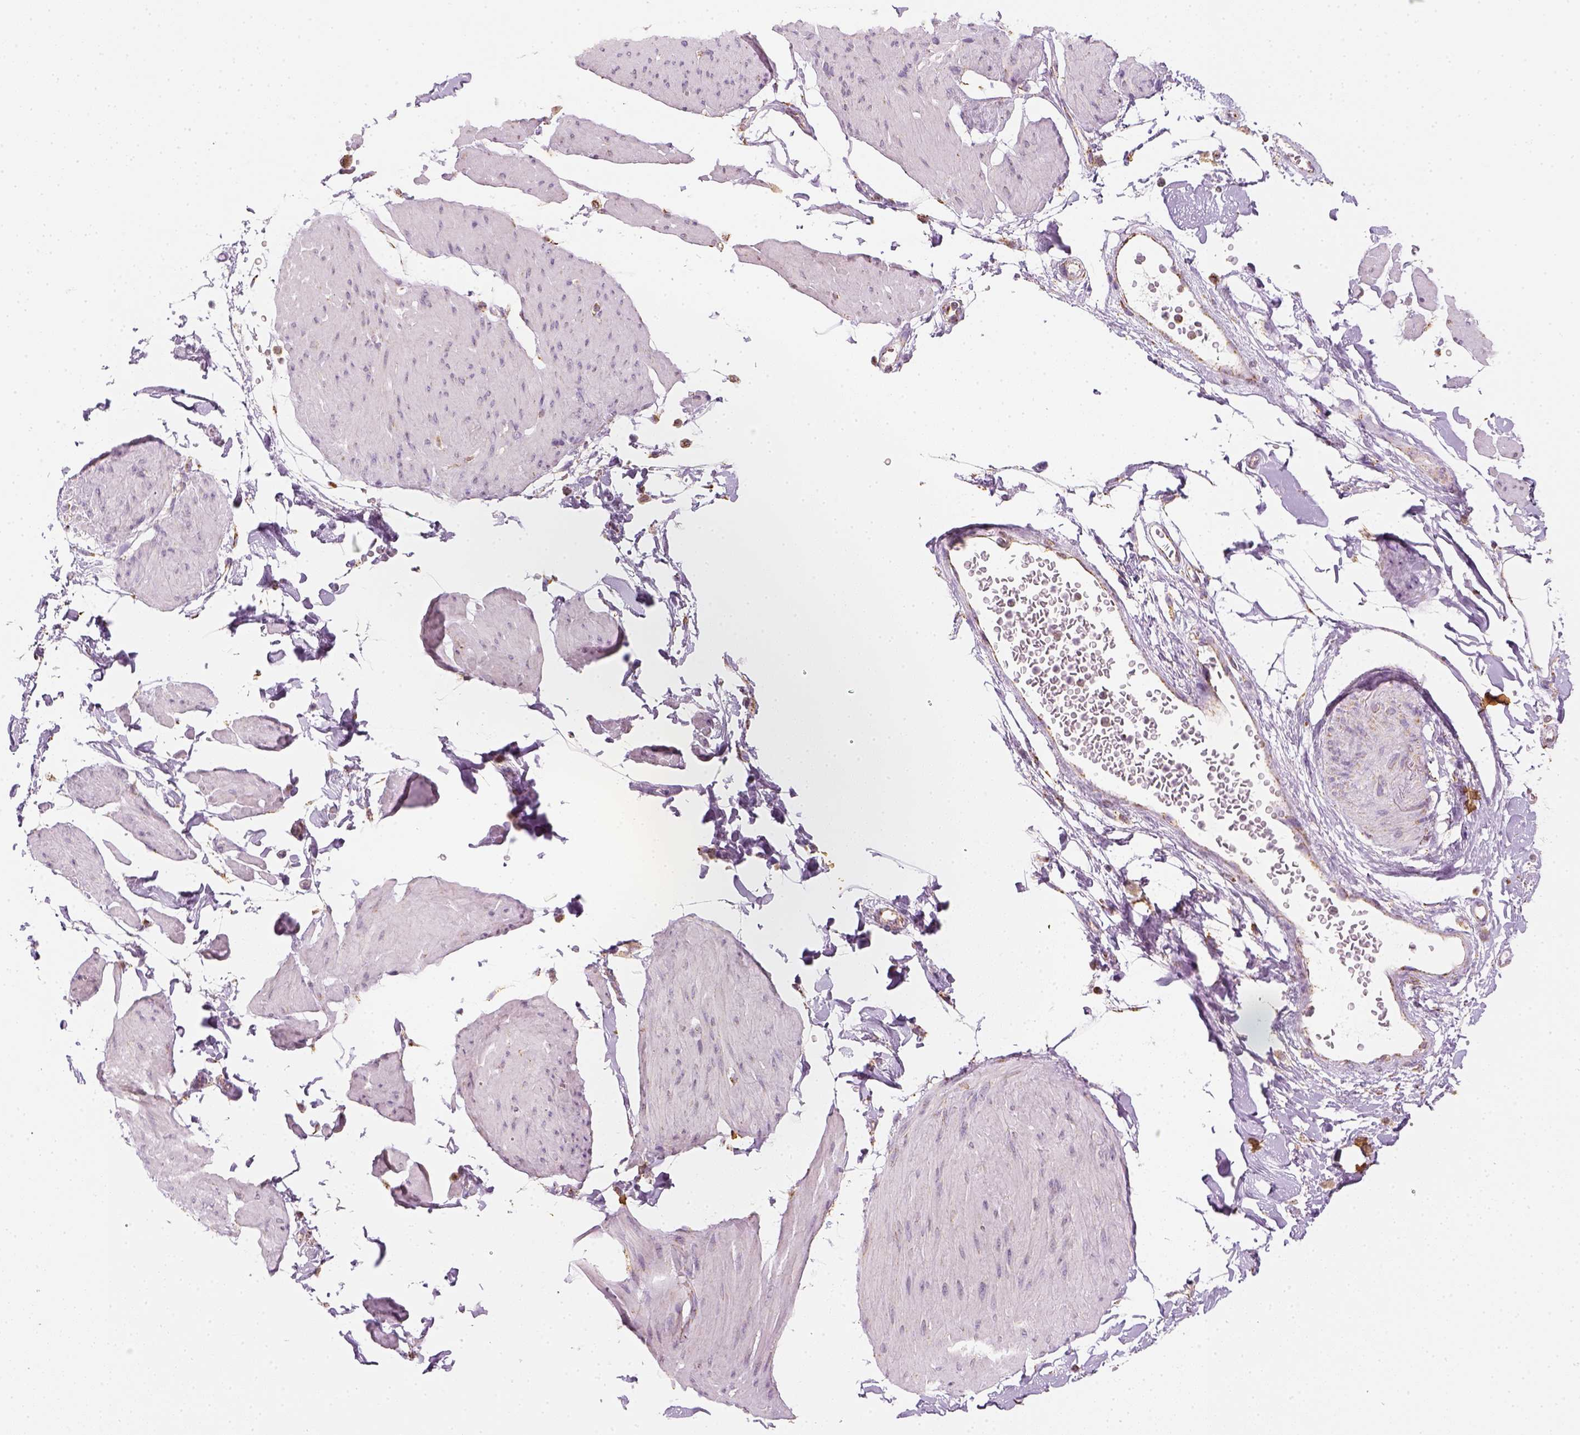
{"staining": {"intensity": "negative", "quantity": "none", "location": "none"}, "tissue": "smooth muscle", "cell_type": "Smooth muscle cells", "image_type": "normal", "snomed": [{"axis": "morphology", "description": "Normal tissue, NOS"}, {"axis": "topography", "description": "Adipose tissue"}, {"axis": "topography", "description": "Smooth muscle"}, {"axis": "topography", "description": "Peripheral nerve tissue"}], "caption": "Protein analysis of benign smooth muscle displays no significant positivity in smooth muscle cells.", "gene": "LCA5", "patient": {"sex": "male", "age": 83}}